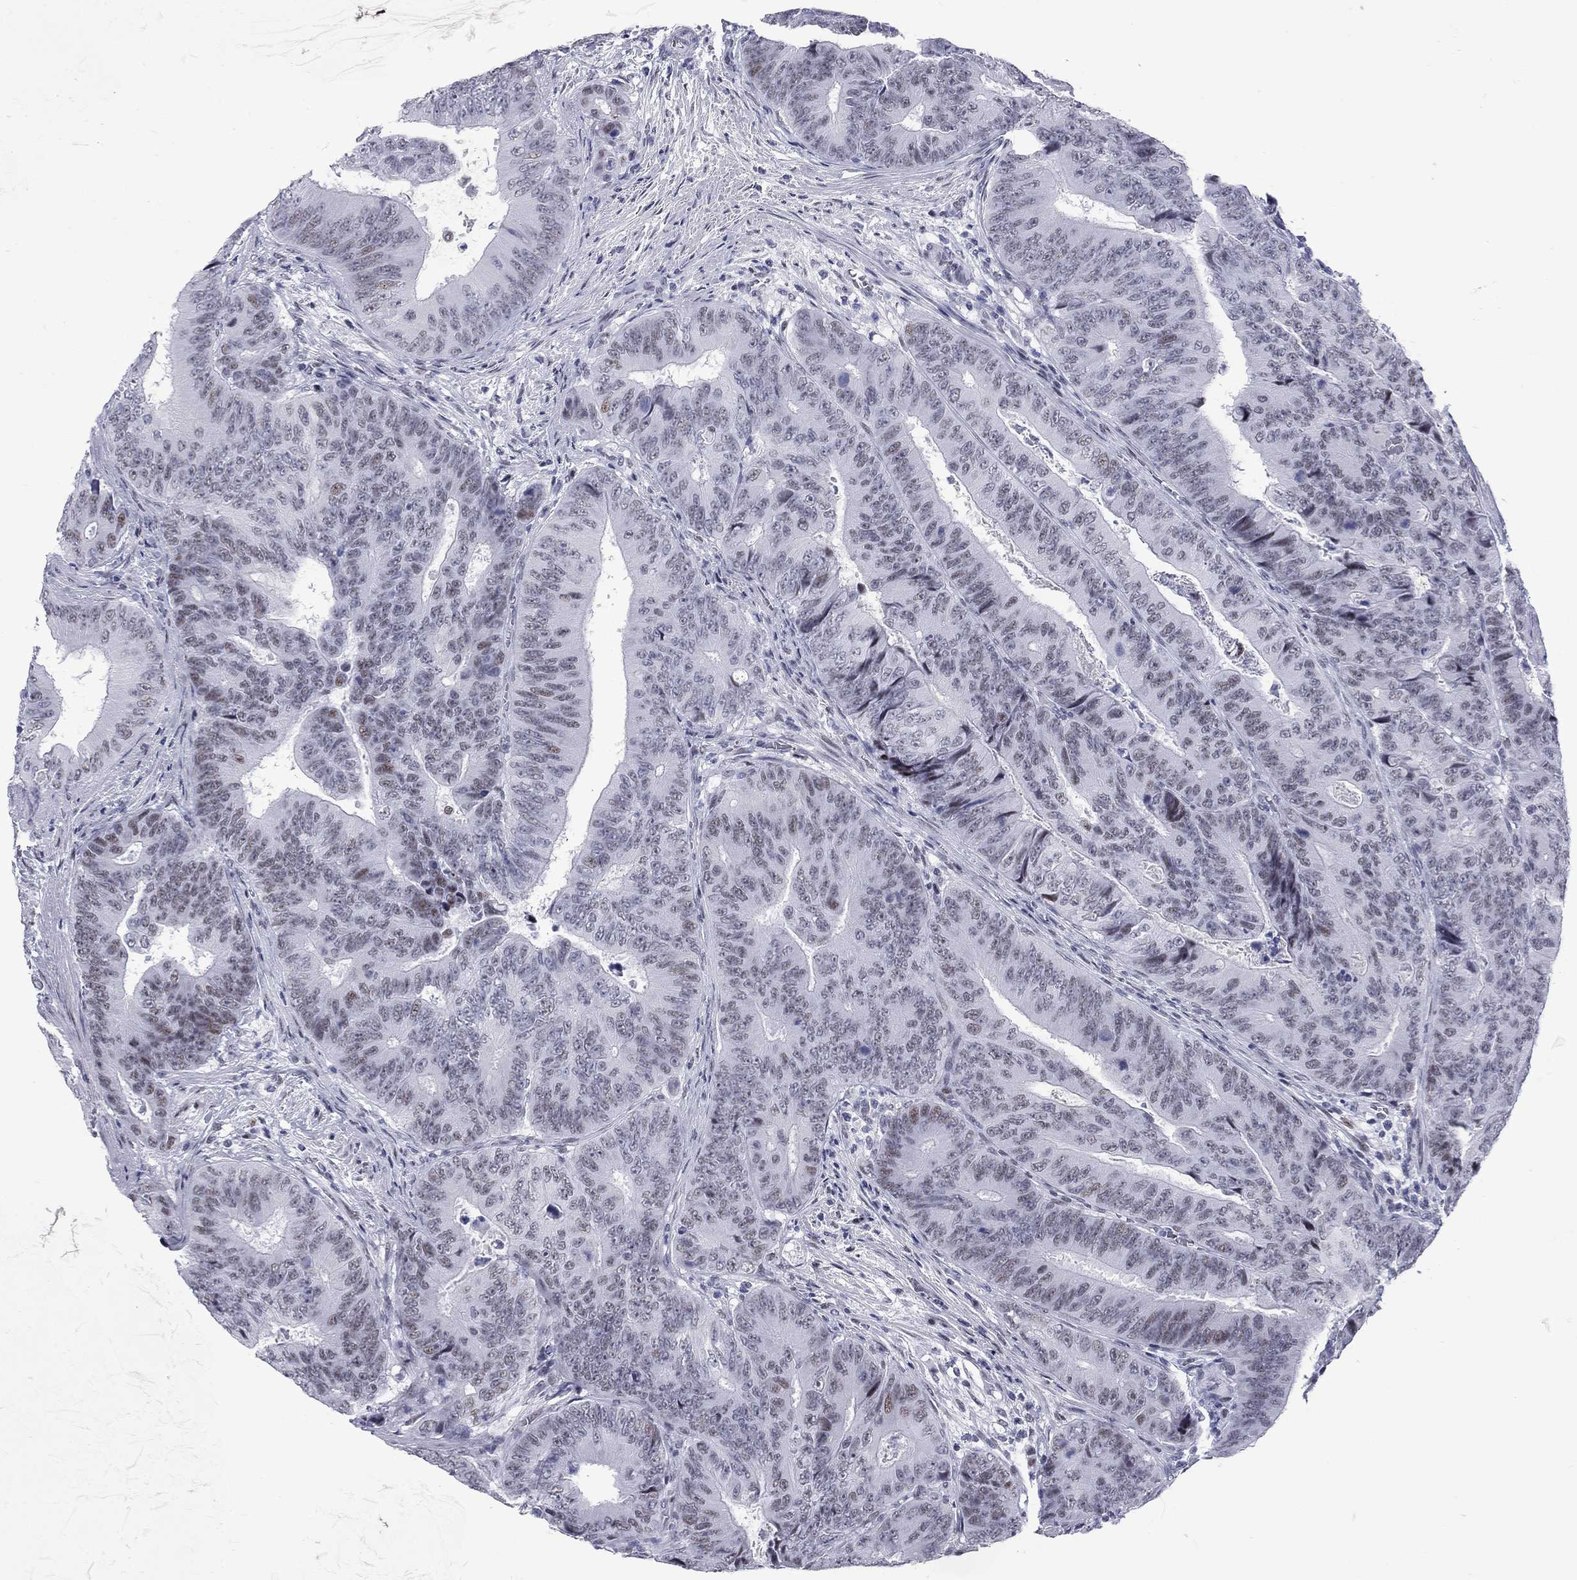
{"staining": {"intensity": "moderate", "quantity": "<25%", "location": "nuclear"}, "tissue": "colorectal cancer", "cell_type": "Tumor cells", "image_type": "cancer", "snomed": [{"axis": "morphology", "description": "Adenocarcinoma, NOS"}, {"axis": "topography", "description": "Colon"}], "caption": "A micrograph showing moderate nuclear positivity in about <25% of tumor cells in adenocarcinoma (colorectal), as visualized by brown immunohistochemical staining.", "gene": "ASF1B", "patient": {"sex": "female", "age": 48}}